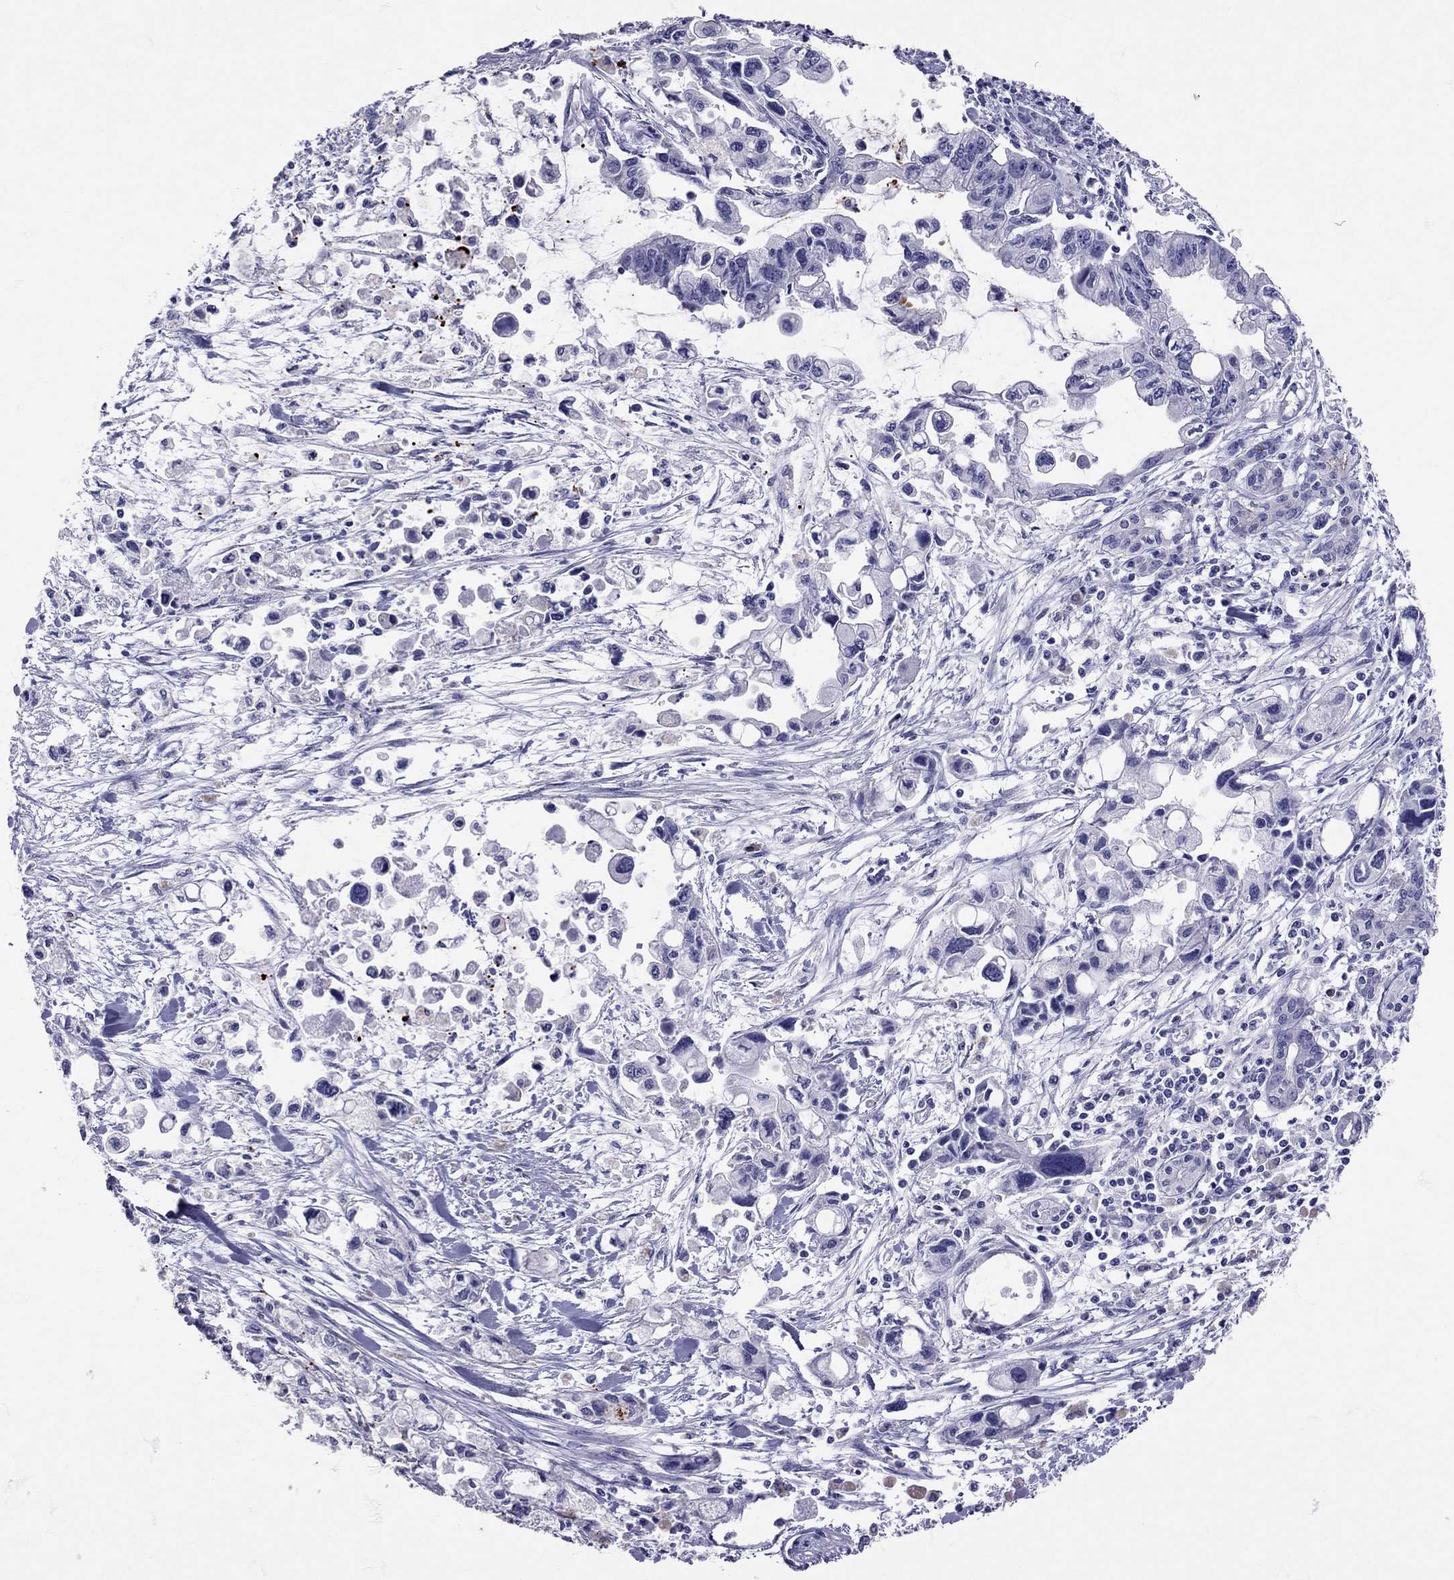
{"staining": {"intensity": "negative", "quantity": "none", "location": "none"}, "tissue": "pancreatic cancer", "cell_type": "Tumor cells", "image_type": "cancer", "snomed": [{"axis": "morphology", "description": "Adenocarcinoma, NOS"}, {"axis": "topography", "description": "Pancreas"}], "caption": "Pancreatic cancer (adenocarcinoma) was stained to show a protein in brown. There is no significant staining in tumor cells.", "gene": "TBR1", "patient": {"sex": "female", "age": 61}}